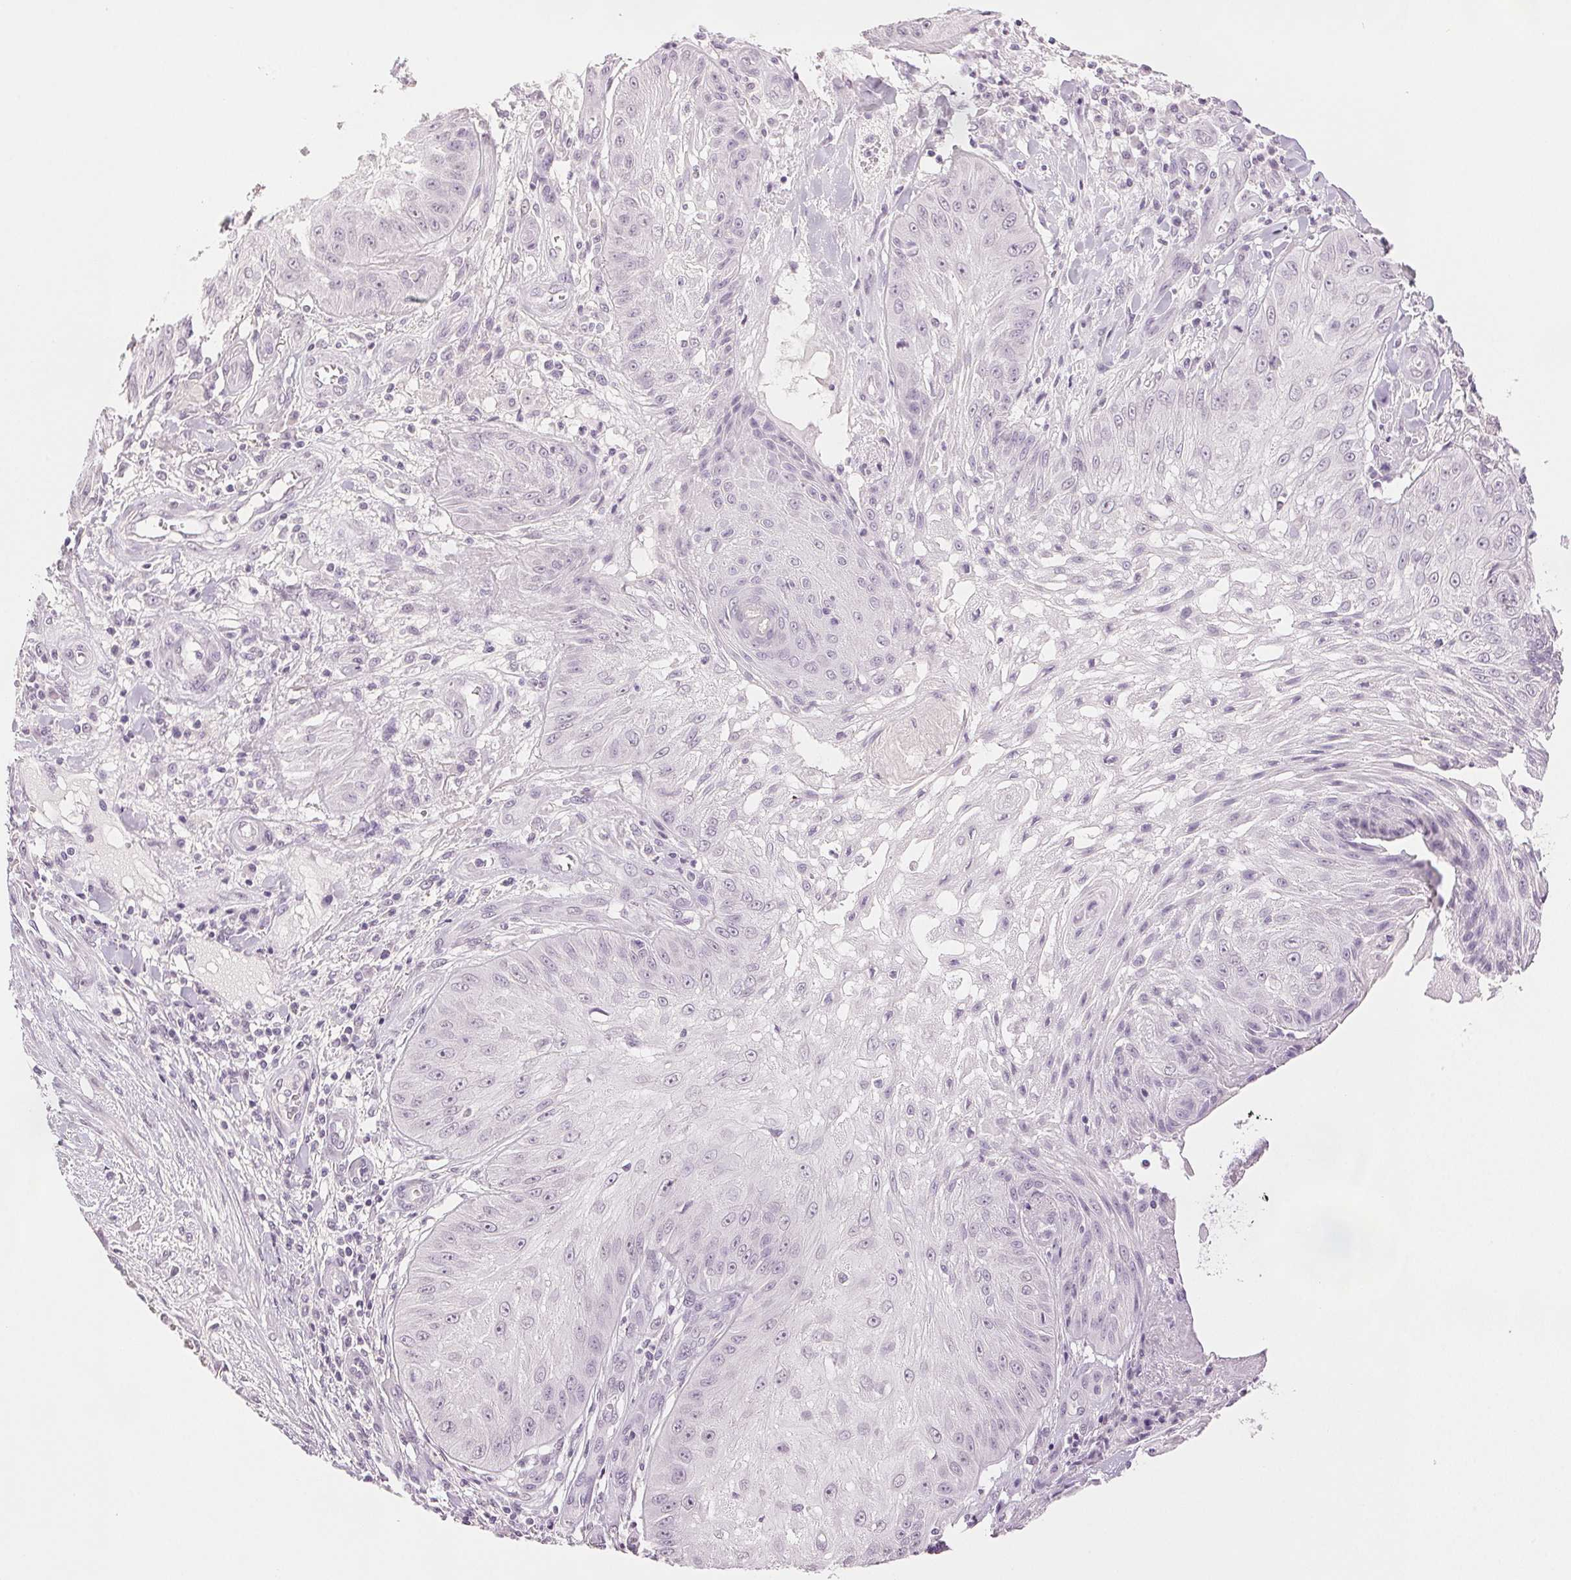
{"staining": {"intensity": "negative", "quantity": "none", "location": "none"}, "tissue": "skin cancer", "cell_type": "Tumor cells", "image_type": "cancer", "snomed": [{"axis": "morphology", "description": "Squamous cell carcinoma, NOS"}, {"axis": "topography", "description": "Skin"}], "caption": "Micrograph shows no significant protein positivity in tumor cells of skin squamous cell carcinoma. (Stains: DAB immunohistochemistry with hematoxylin counter stain, Microscopy: brightfield microscopy at high magnification).", "gene": "SCGN", "patient": {"sex": "male", "age": 70}}